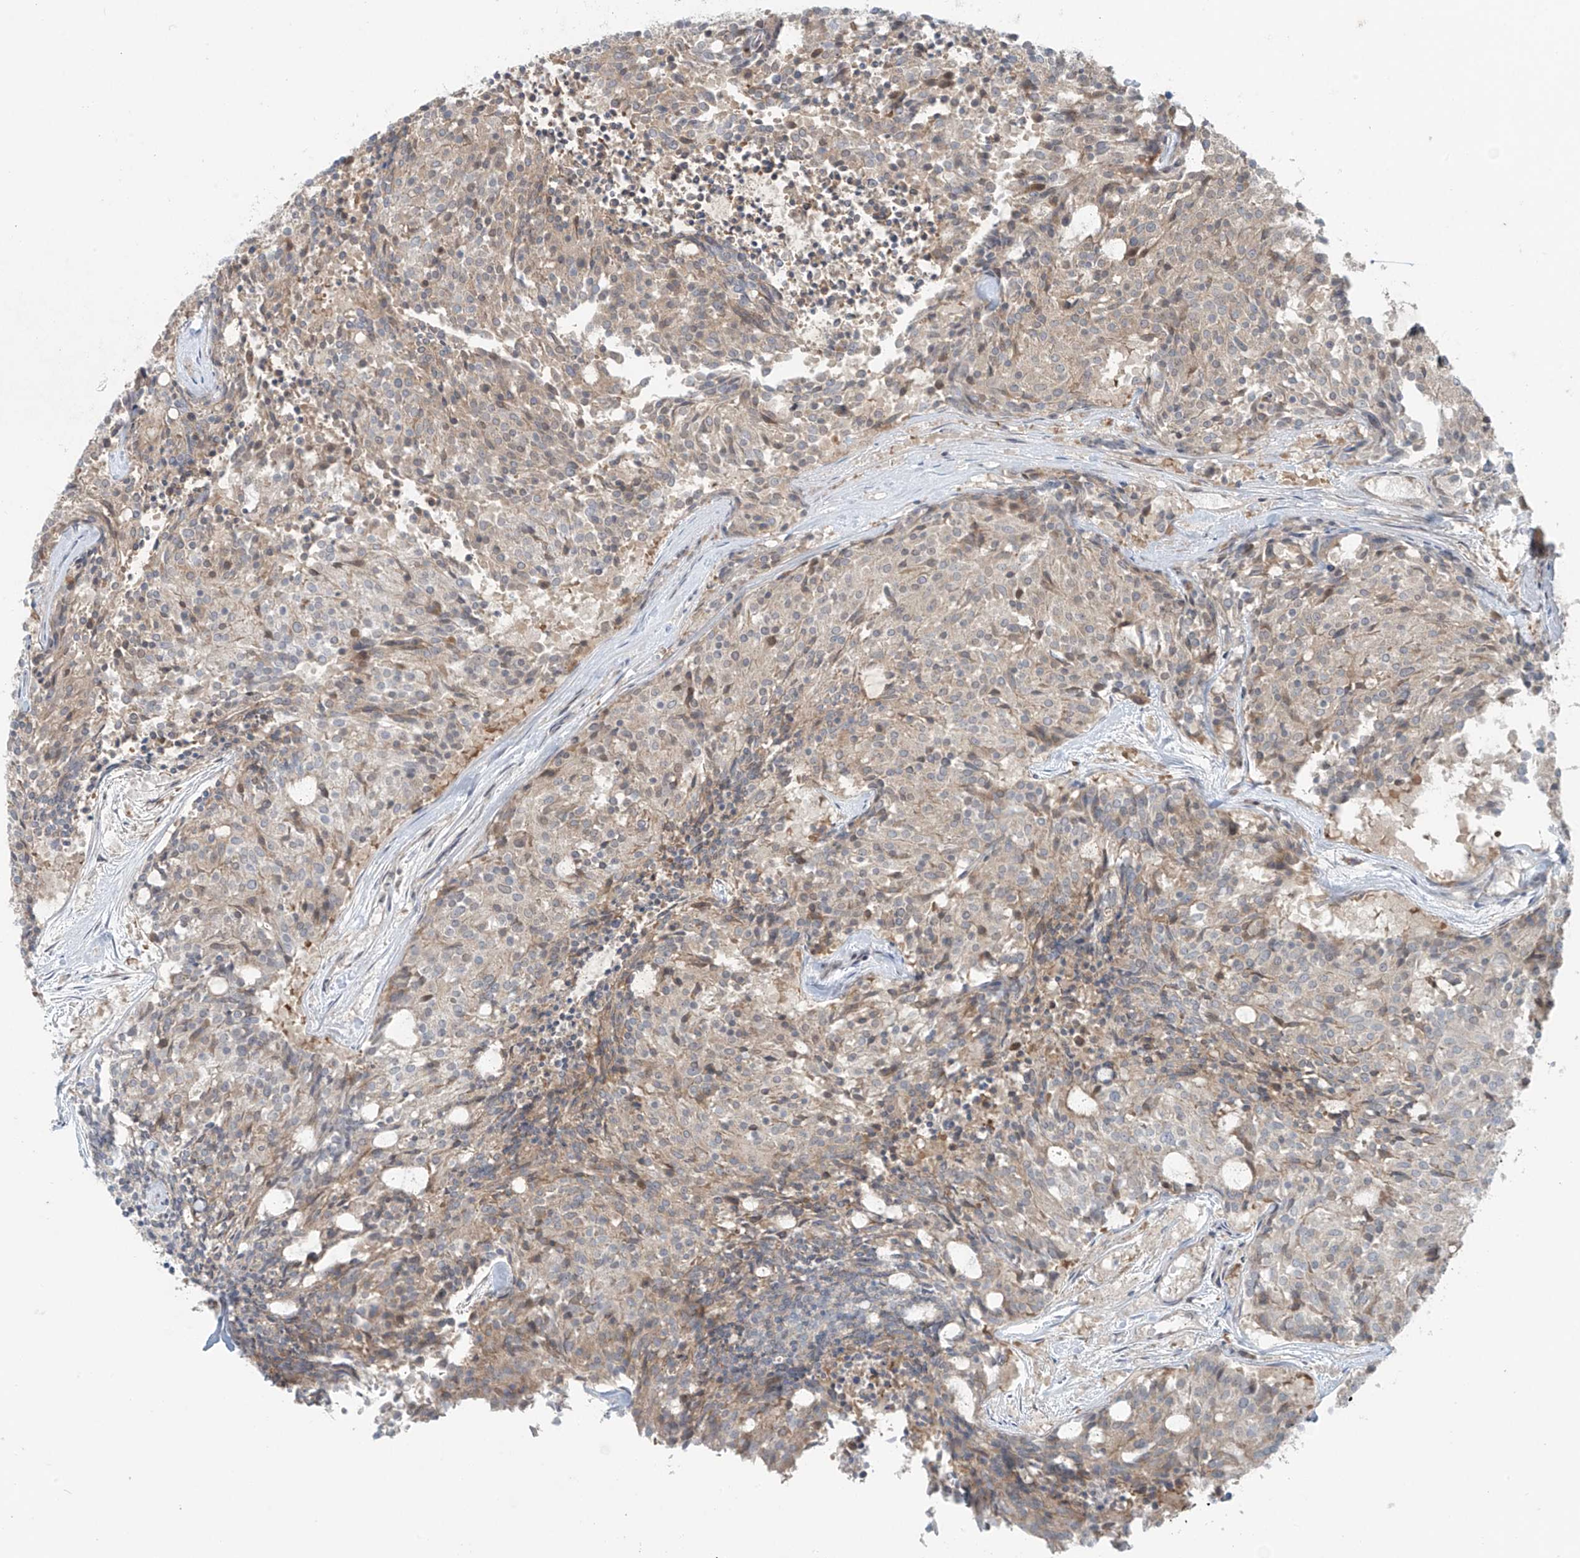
{"staining": {"intensity": "weak", "quantity": "<25%", "location": "cytoplasmic/membranous"}, "tissue": "carcinoid", "cell_type": "Tumor cells", "image_type": "cancer", "snomed": [{"axis": "morphology", "description": "Carcinoid, malignant, NOS"}, {"axis": "topography", "description": "Pancreas"}], "caption": "Tumor cells are negative for protein expression in human malignant carcinoid.", "gene": "PPAT", "patient": {"sex": "female", "age": 54}}